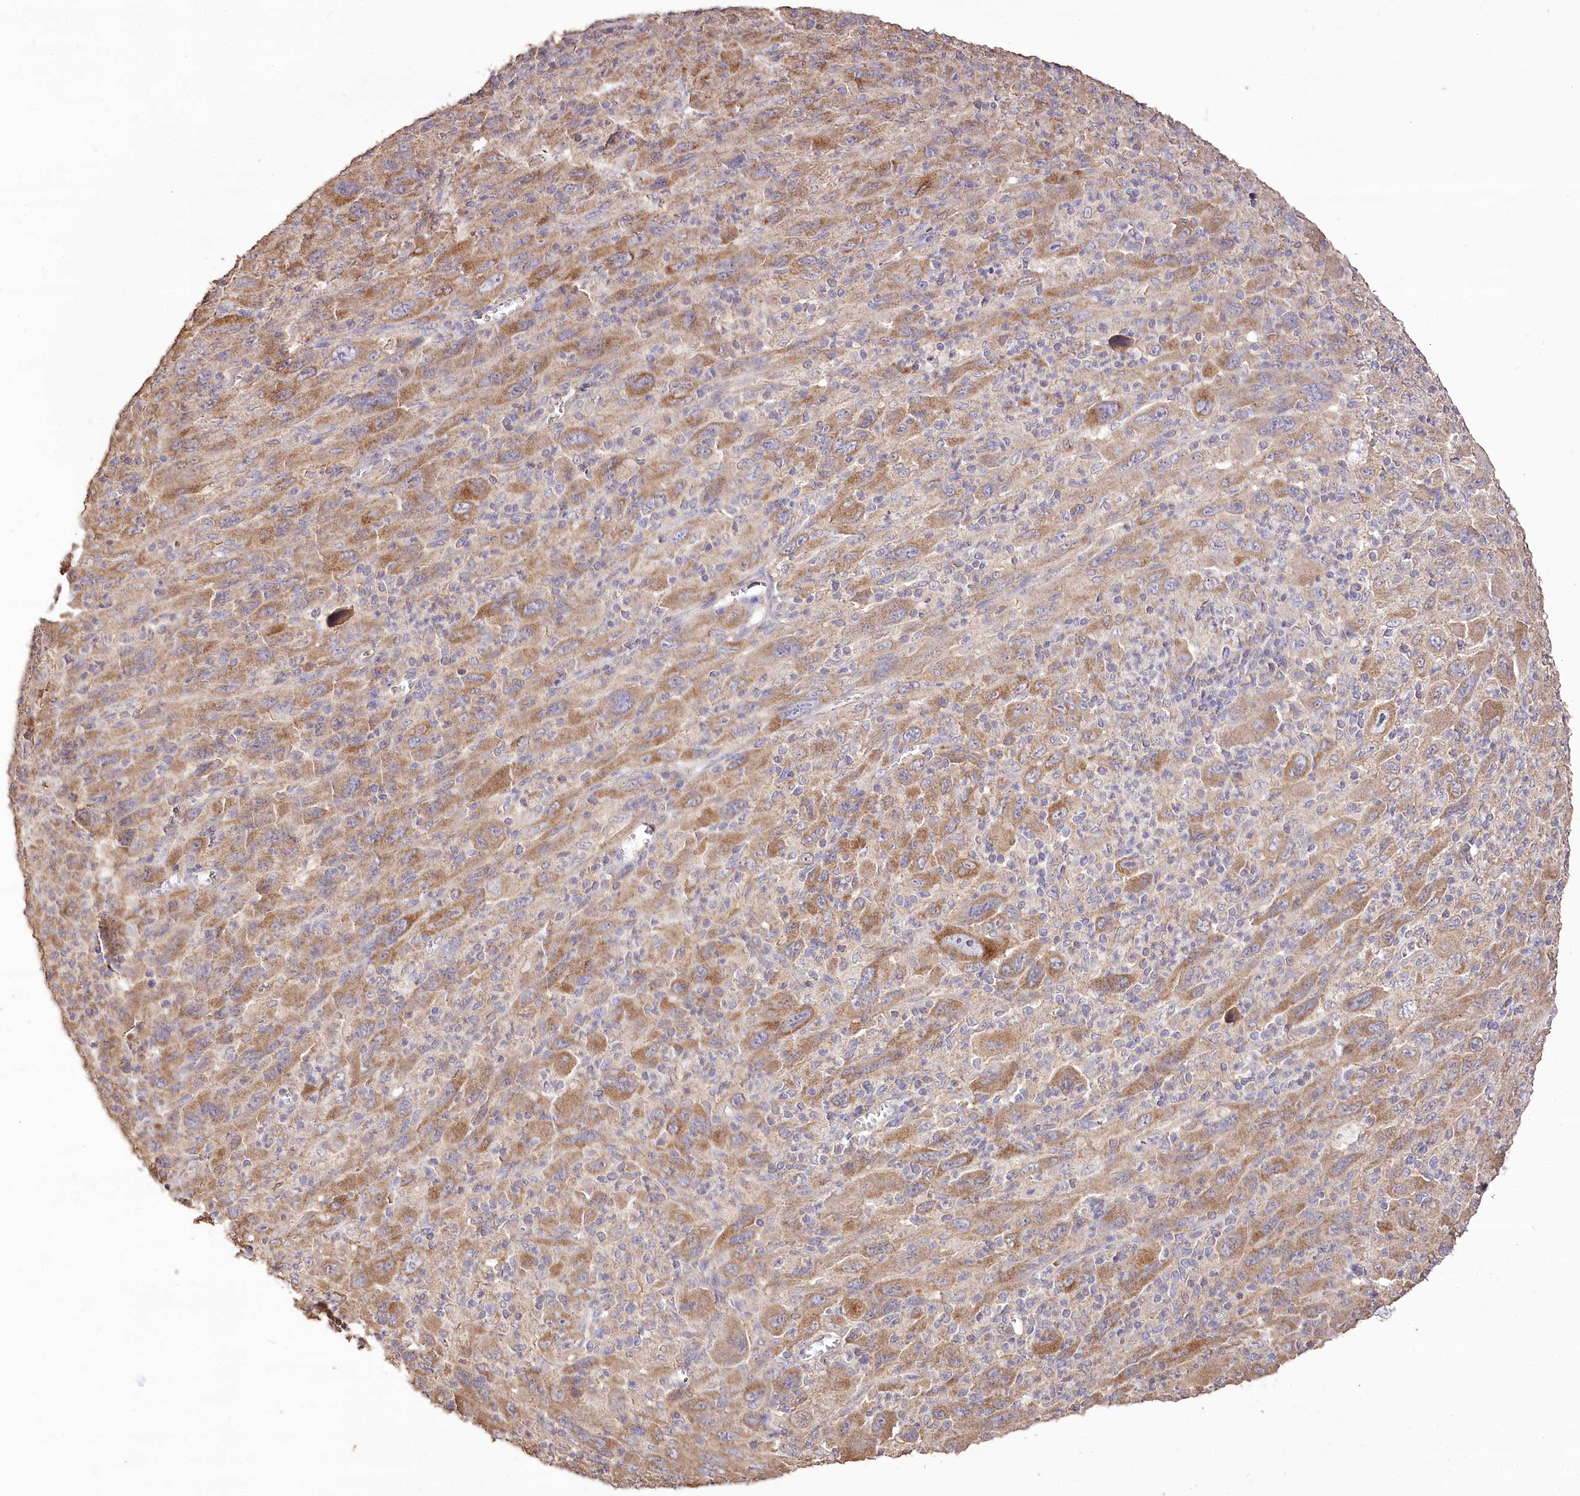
{"staining": {"intensity": "moderate", "quantity": ">75%", "location": "cytoplasmic/membranous"}, "tissue": "melanoma", "cell_type": "Tumor cells", "image_type": "cancer", "snomed": [{"axis": "morphology", "description": "Malignant melanoma, Metastatic site"}, {"axis": "topography", "description": "Skin"}], "caption": "Moderate cytoplasmic/membranous expression is present in about >75% of tumor cells in malignant melanoma (metastatic site). The staining was performed using DAB (3,3'-diaminobenzidine), with brown indicating positive protein expression. Nuclei are stained blue with hematoxylin.", "gene": "IREB2", "patient": {"sex": "female", "age": 56}}